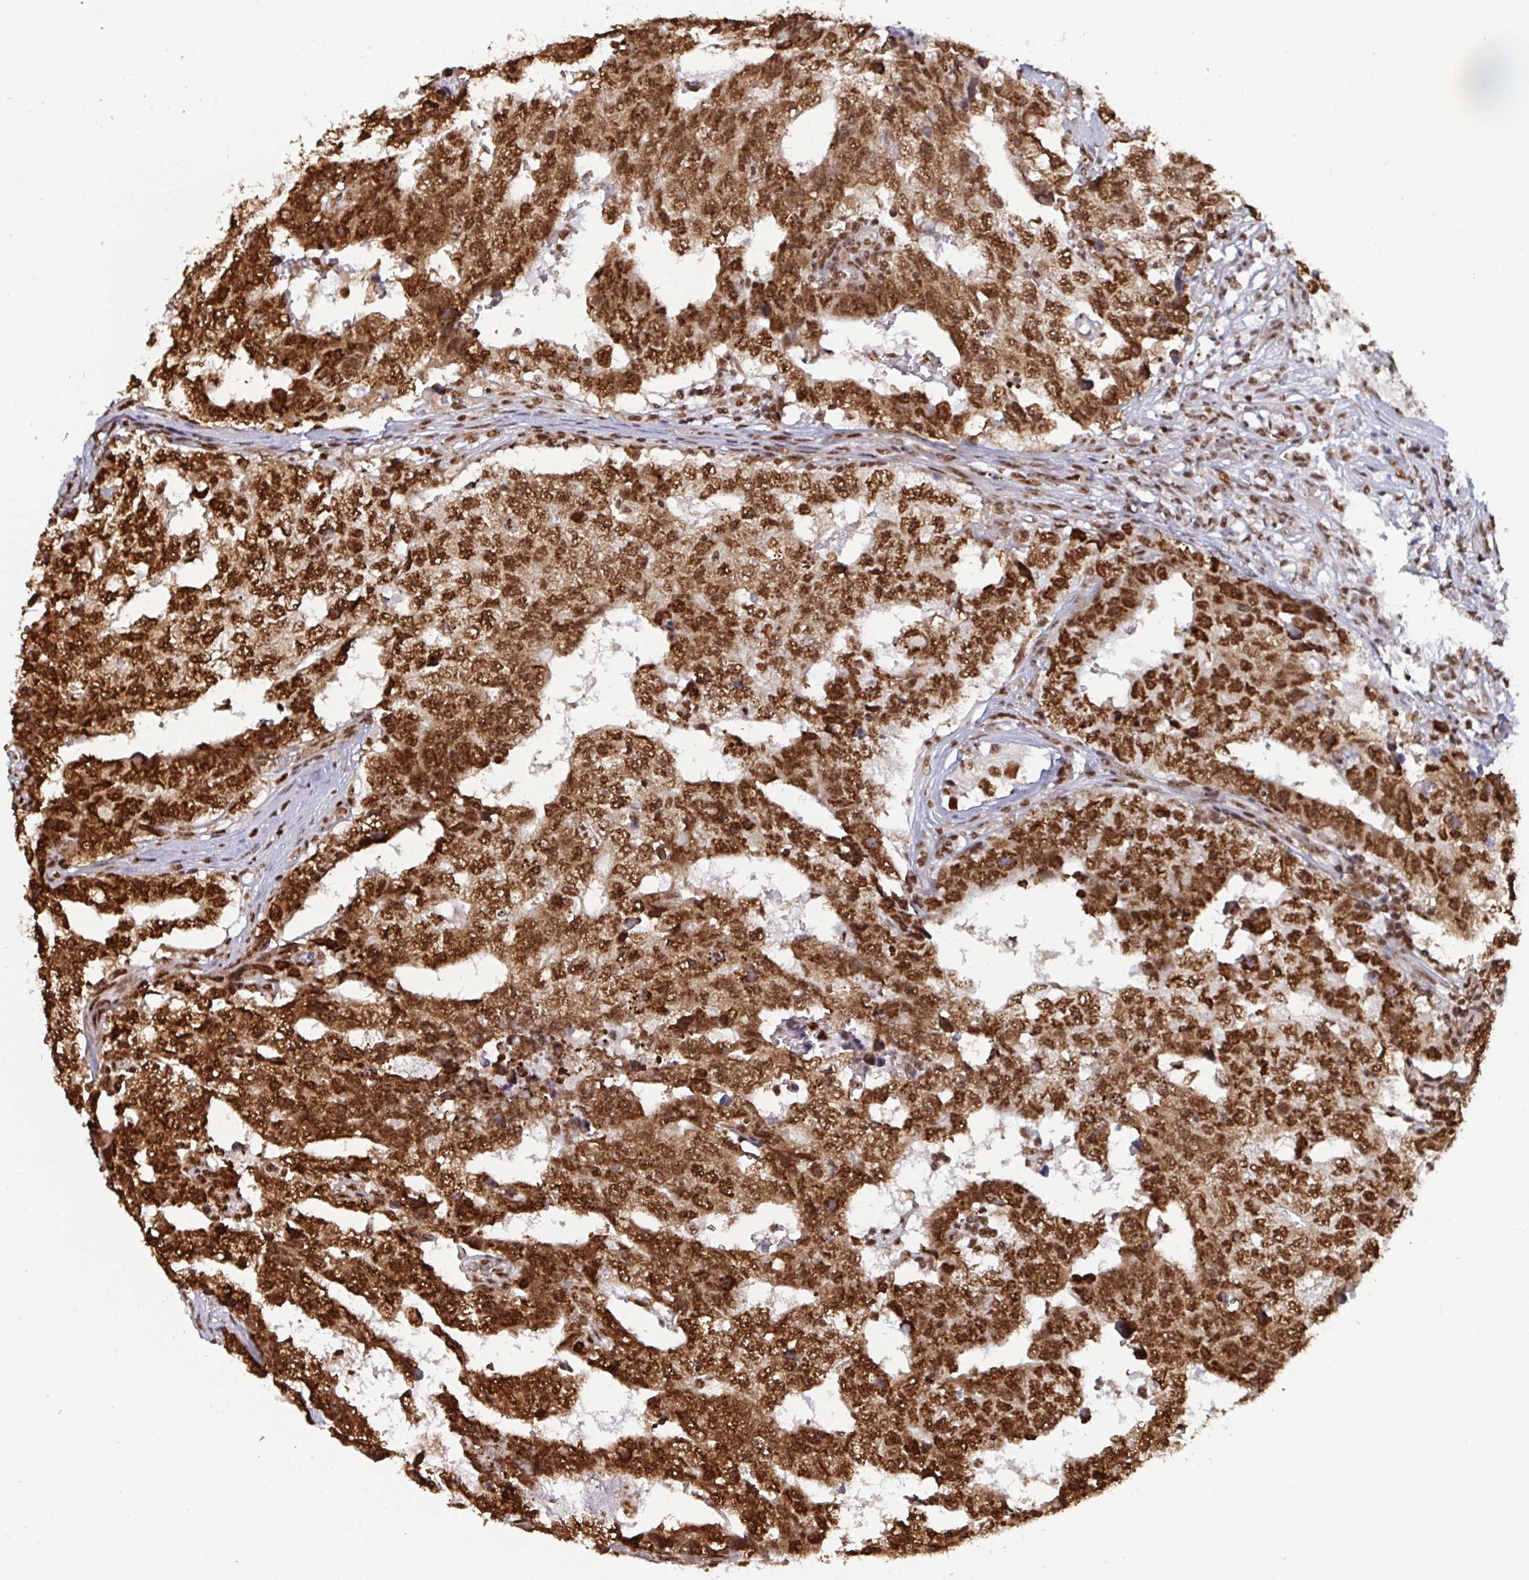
{"staining": {"intensity": "strong", "quantity": ">75%", "location": "cytoplasmic/membranous,nuclear"}, "tissue": "testis cancer", "cell_type": "Tumor cells", "image_type": "cancer", "snomed": [{"axis": "morphology", "description": "Carcinoma, Embryonal, NOS"}, {"axis": "topography", "description": "Testis"}], "caption": "The micrograph exhibits a brown stain indicating the presence of a protein in the cytoplasmic/membranous and nuclear of tumor cells in testis cancer. (brown staining indicates protein expression, while blue staining denotes nuclei).", "gene": "GAR1", "patient": {"sex": "male", "age": 25}}